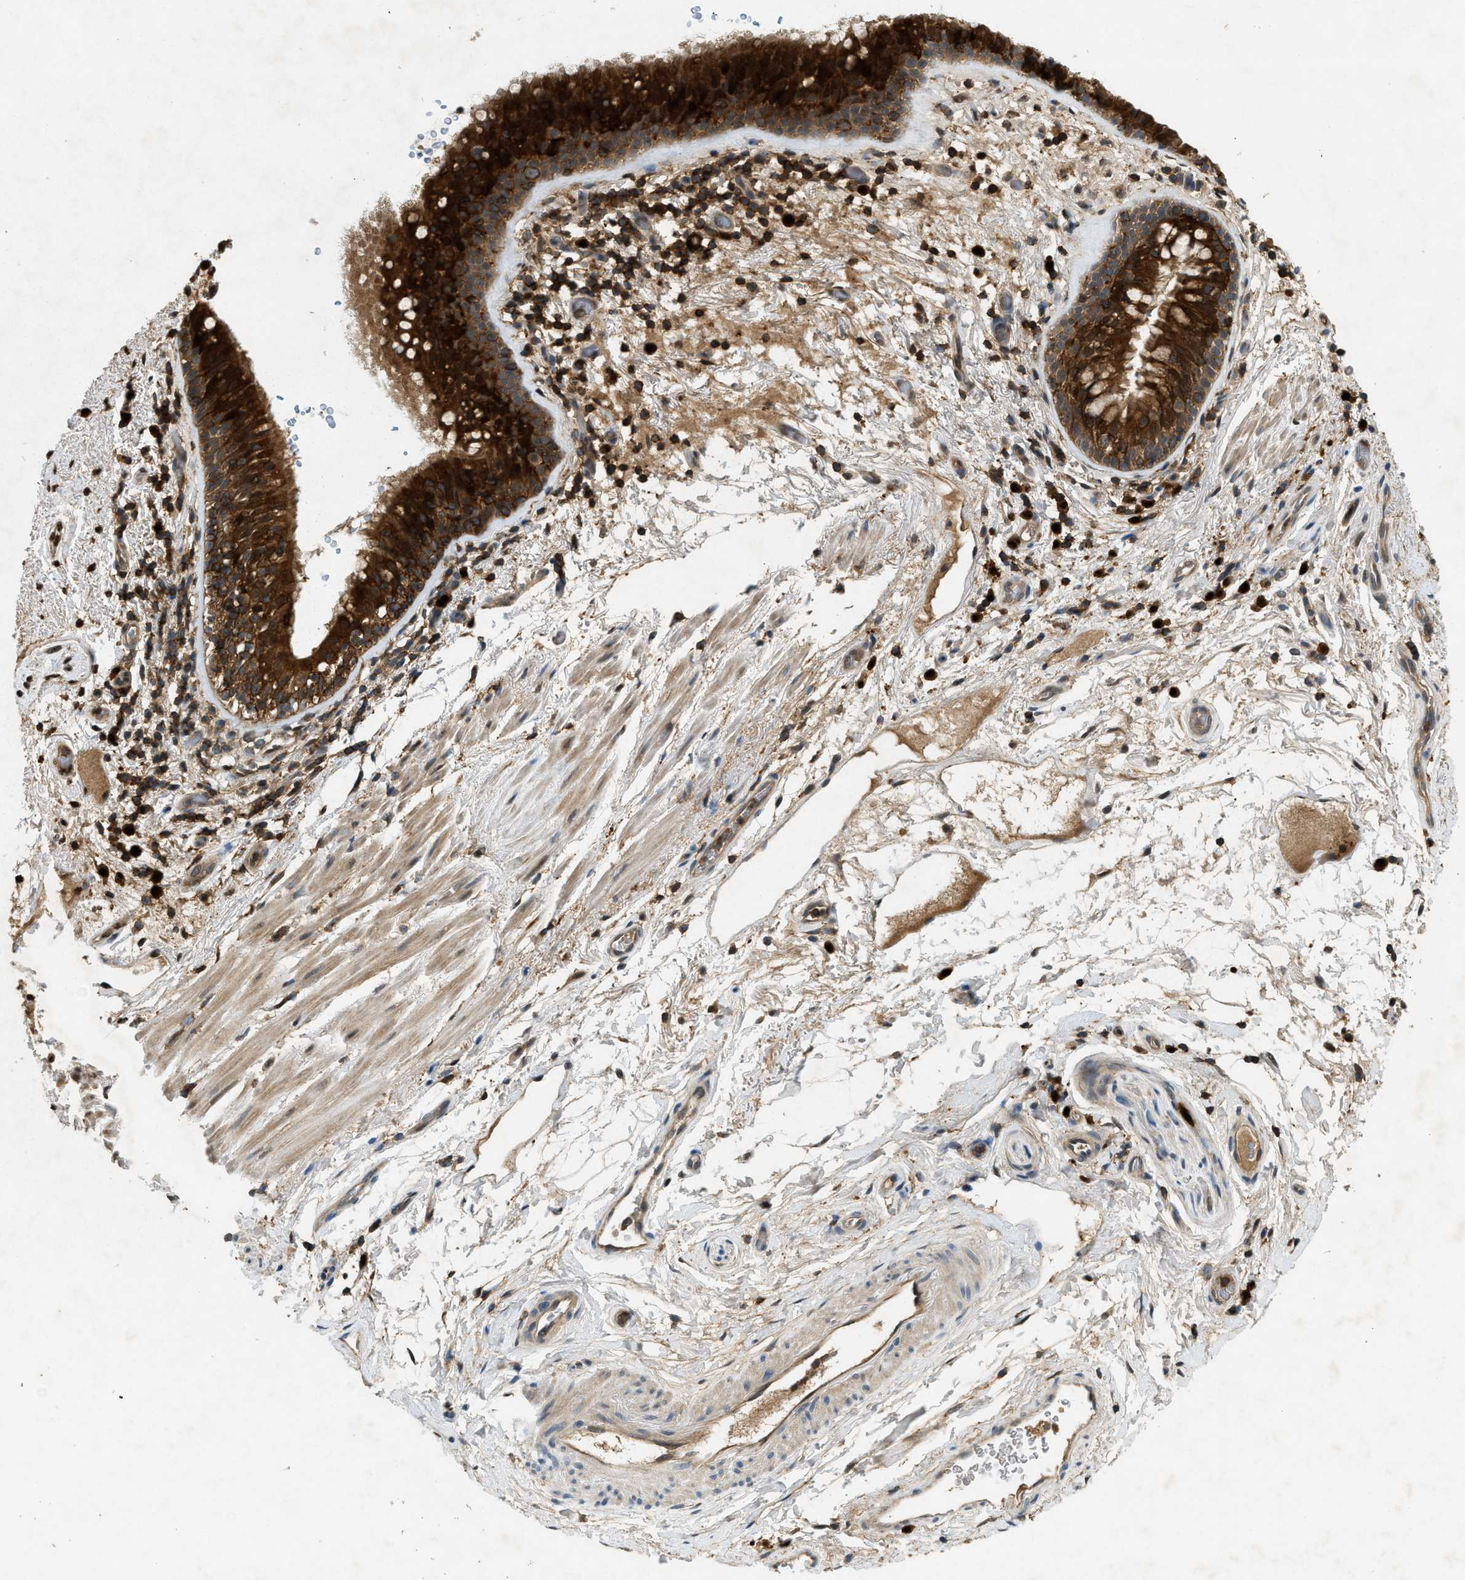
{"staining": {"intensity": "strong", "quantity": ">75%", "location": "cytoplasmic/membranous"}, "tissue": "bronchus", "cell_type": "Respiratory epithelial cells", "image_type": "normal", "snomed": [{"axis": "morphology", "description": "Normal tissue, NOS"}, {"axis": "morphology", "description": "Inflammation, NOS"}, {"axis": "topography", "description": "Cartilage tissue"}, {"axis": "topography", "description": "Bronchus"}], "caption": "High-power microscopy captured an immunohistochemistry photomicrograph of unremarkable bronchus, revealing strong cytoplasmic/membranous staining in about >75% of respiratory epithelial cells.", "gene": "GMPPB", "patient": {"sex": "male", "age": 77}}